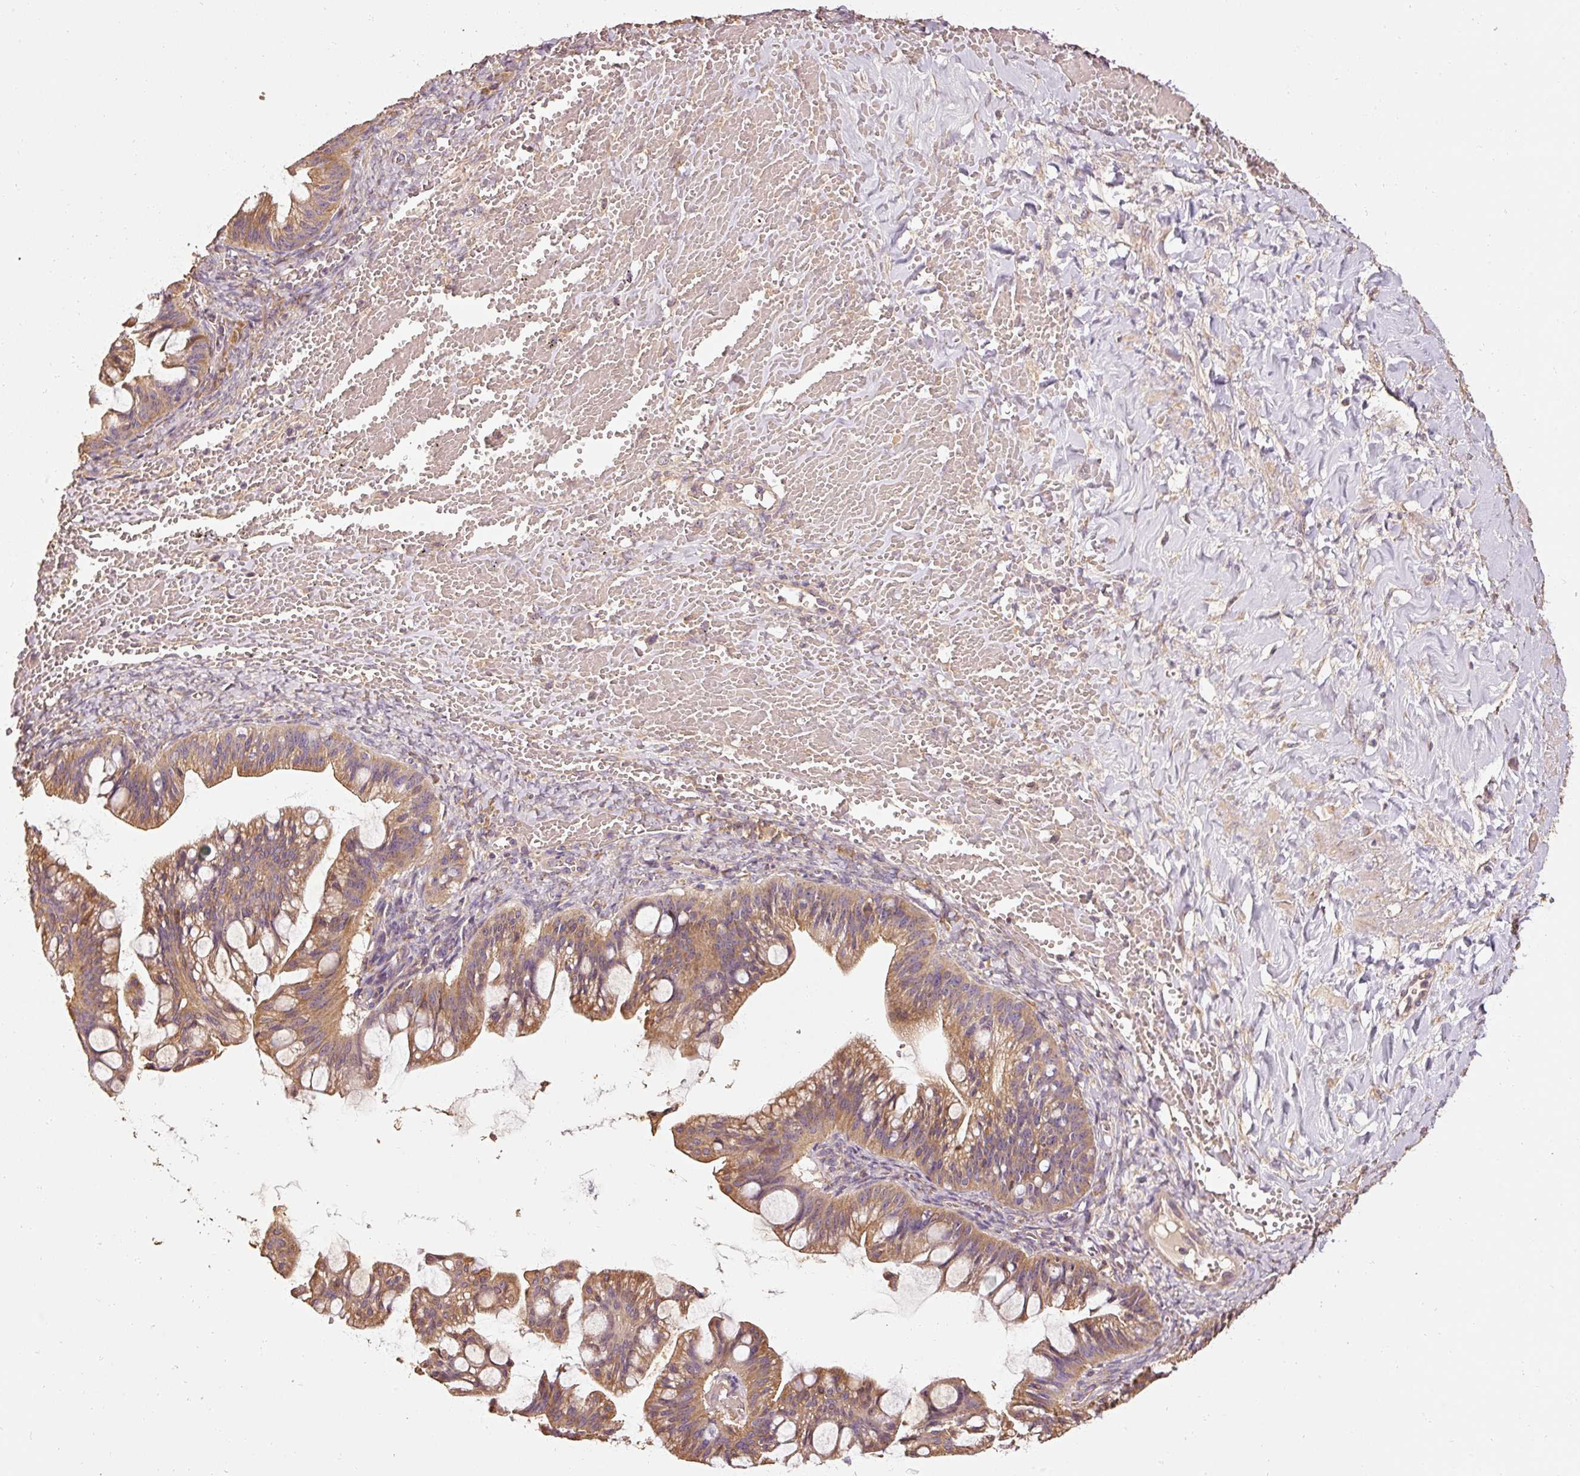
{"staining": {"intensity": "moderate", "quantity": ">75%", "location": "cytoplasmic/membranous"}, "tissue": "ovarian cancer", "cell_type": "Tumor cells", "image_type": "cancer", "snomed": [{"axis": "morphology", "description": "Cystadenocarcinoma, mucinous, NOS"}, {"axis": "topography", "description": "Ovary"}], "caption": "Ovarian cancer was stained to show a protein in brown. There is medium levels of moderate cytoplasmic/membranous staining in about >75% of tumor cells.", "gene": "EFHC1", "patient": {"sex": "female", "age": 73}}